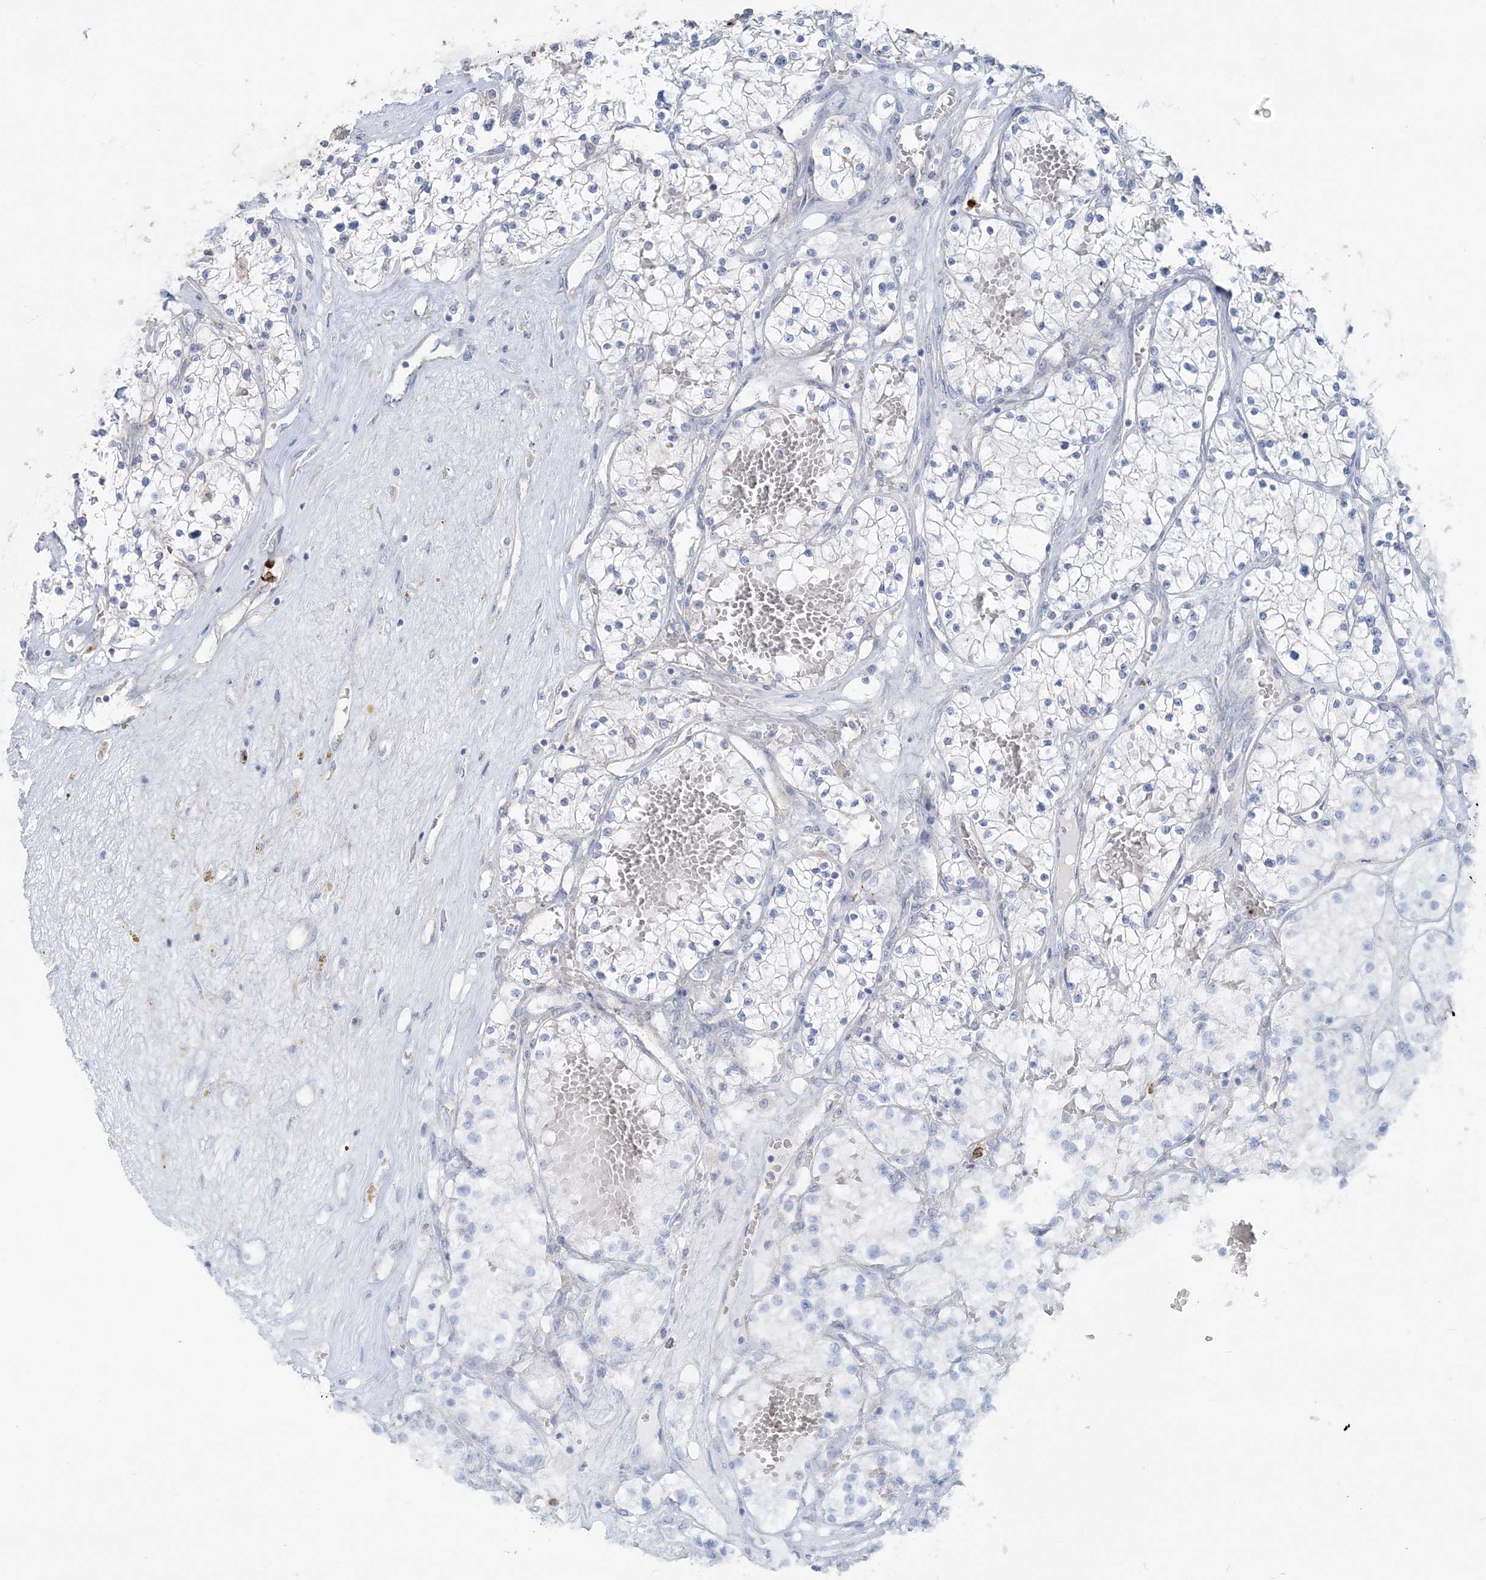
{"staining": {"intensity": "negative", "quantity": "none", "location": "none"}, "tissue": "renal cancer", "cell_type": "Tumor cells", "image_type": "cancer", "snomed": [{"axis": "morphology", "description": "Normal tissue, NOS"}, {"axis": "morphology", "description": "Adenocarcinoma, NOS"}, {"axis": "topography", "description": "Kidney"}], "caption": "Immunohistochemistry of human renal adenocarcinoma exhibits no staining in tumor cells.", "gene": "CCNJ", "patient": {"sex": "male", "age": 68}}